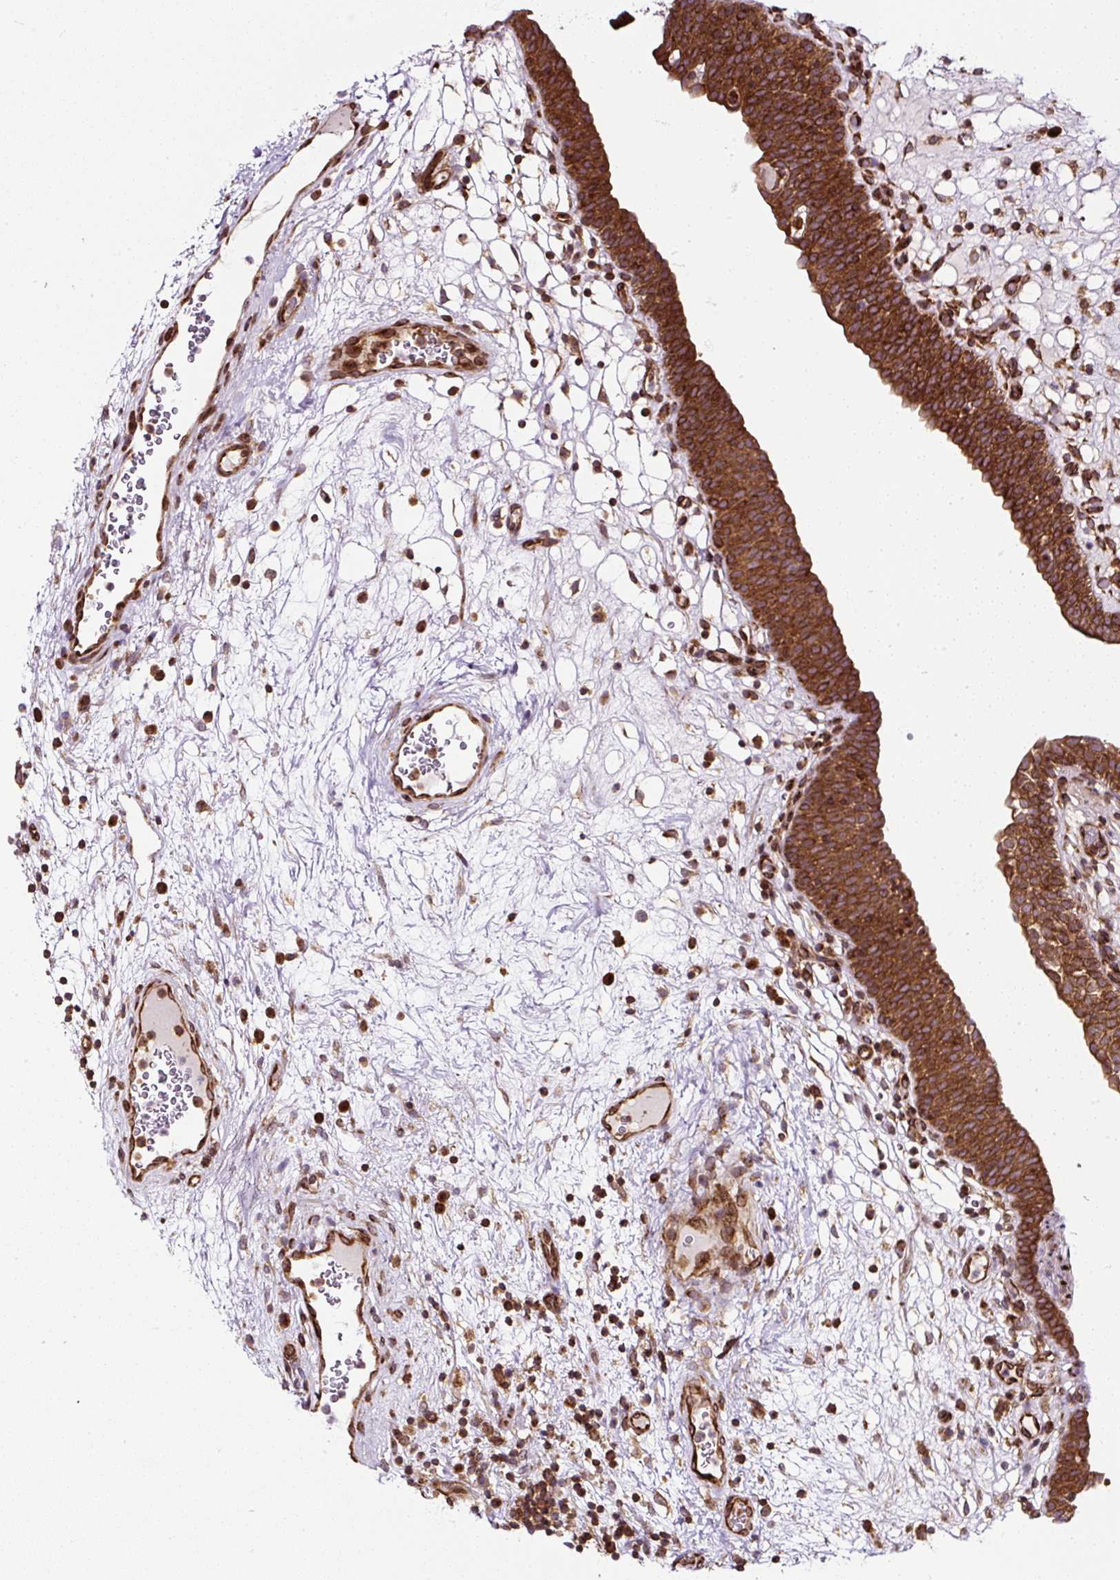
{"staining": {"intensity": "strong", "quantity": ">75%", "location": "cytoplasmic/membranous"}, "tissue": "urinary bladder", "cell_type": "Urothelial cells", "image_type": "normal", "snomed": [{"axis": "morphology", "description": "Normal tissue, NOS"}, {"axis": "topography", "description": "Urinary bladder"}], "caption": "A micrograph showing strong cytoplasmic/membranous positivity in about >75% of urothelial cells in benign urinary bladder, as visualized by brown immunohistochemical staining.", "gene": "KDM4E", "patient": {"sex": "male", "age": 71}}